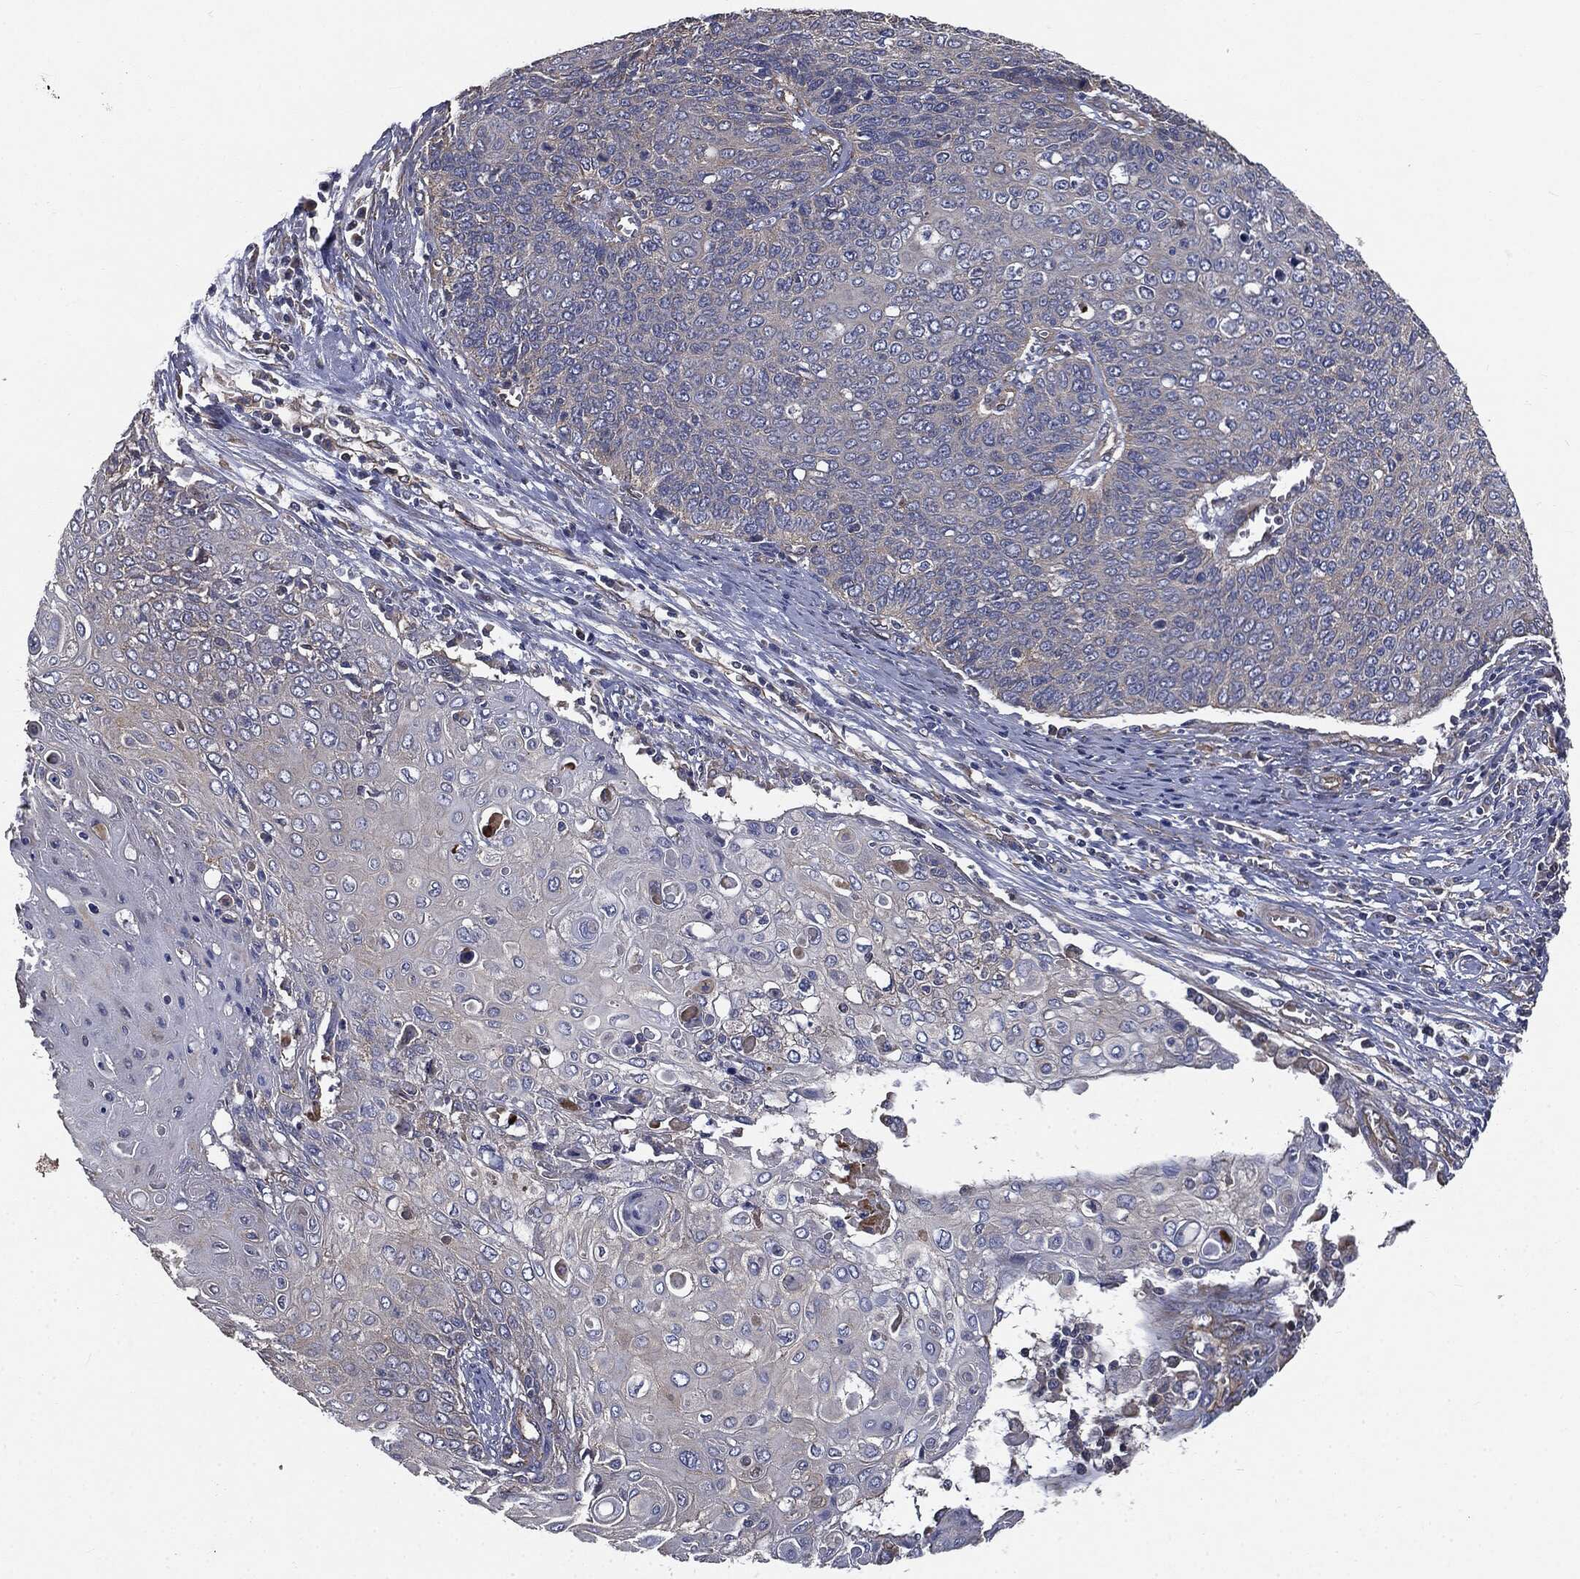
{"staining": {"intensity": "negative", "quantity": "none", "location": "none"}, "tissue": "cervical cancer", "cell_type": "Tumor cells", "image_type": "cancer", "snomed": [{"axis": "morphology", "description": "Squamous cell carcinoma, NOS"}, {"axis": "topography", "description": "Cervix"}], "caption": "IHC histopathology image of neoplastic tissue: human cervical squamous cell carcinoma stained with DAB exhibits no significant protein staining in tumor cells.", "gene": "EPS15L1", "patient": {"sex": "female", "age": 39}}